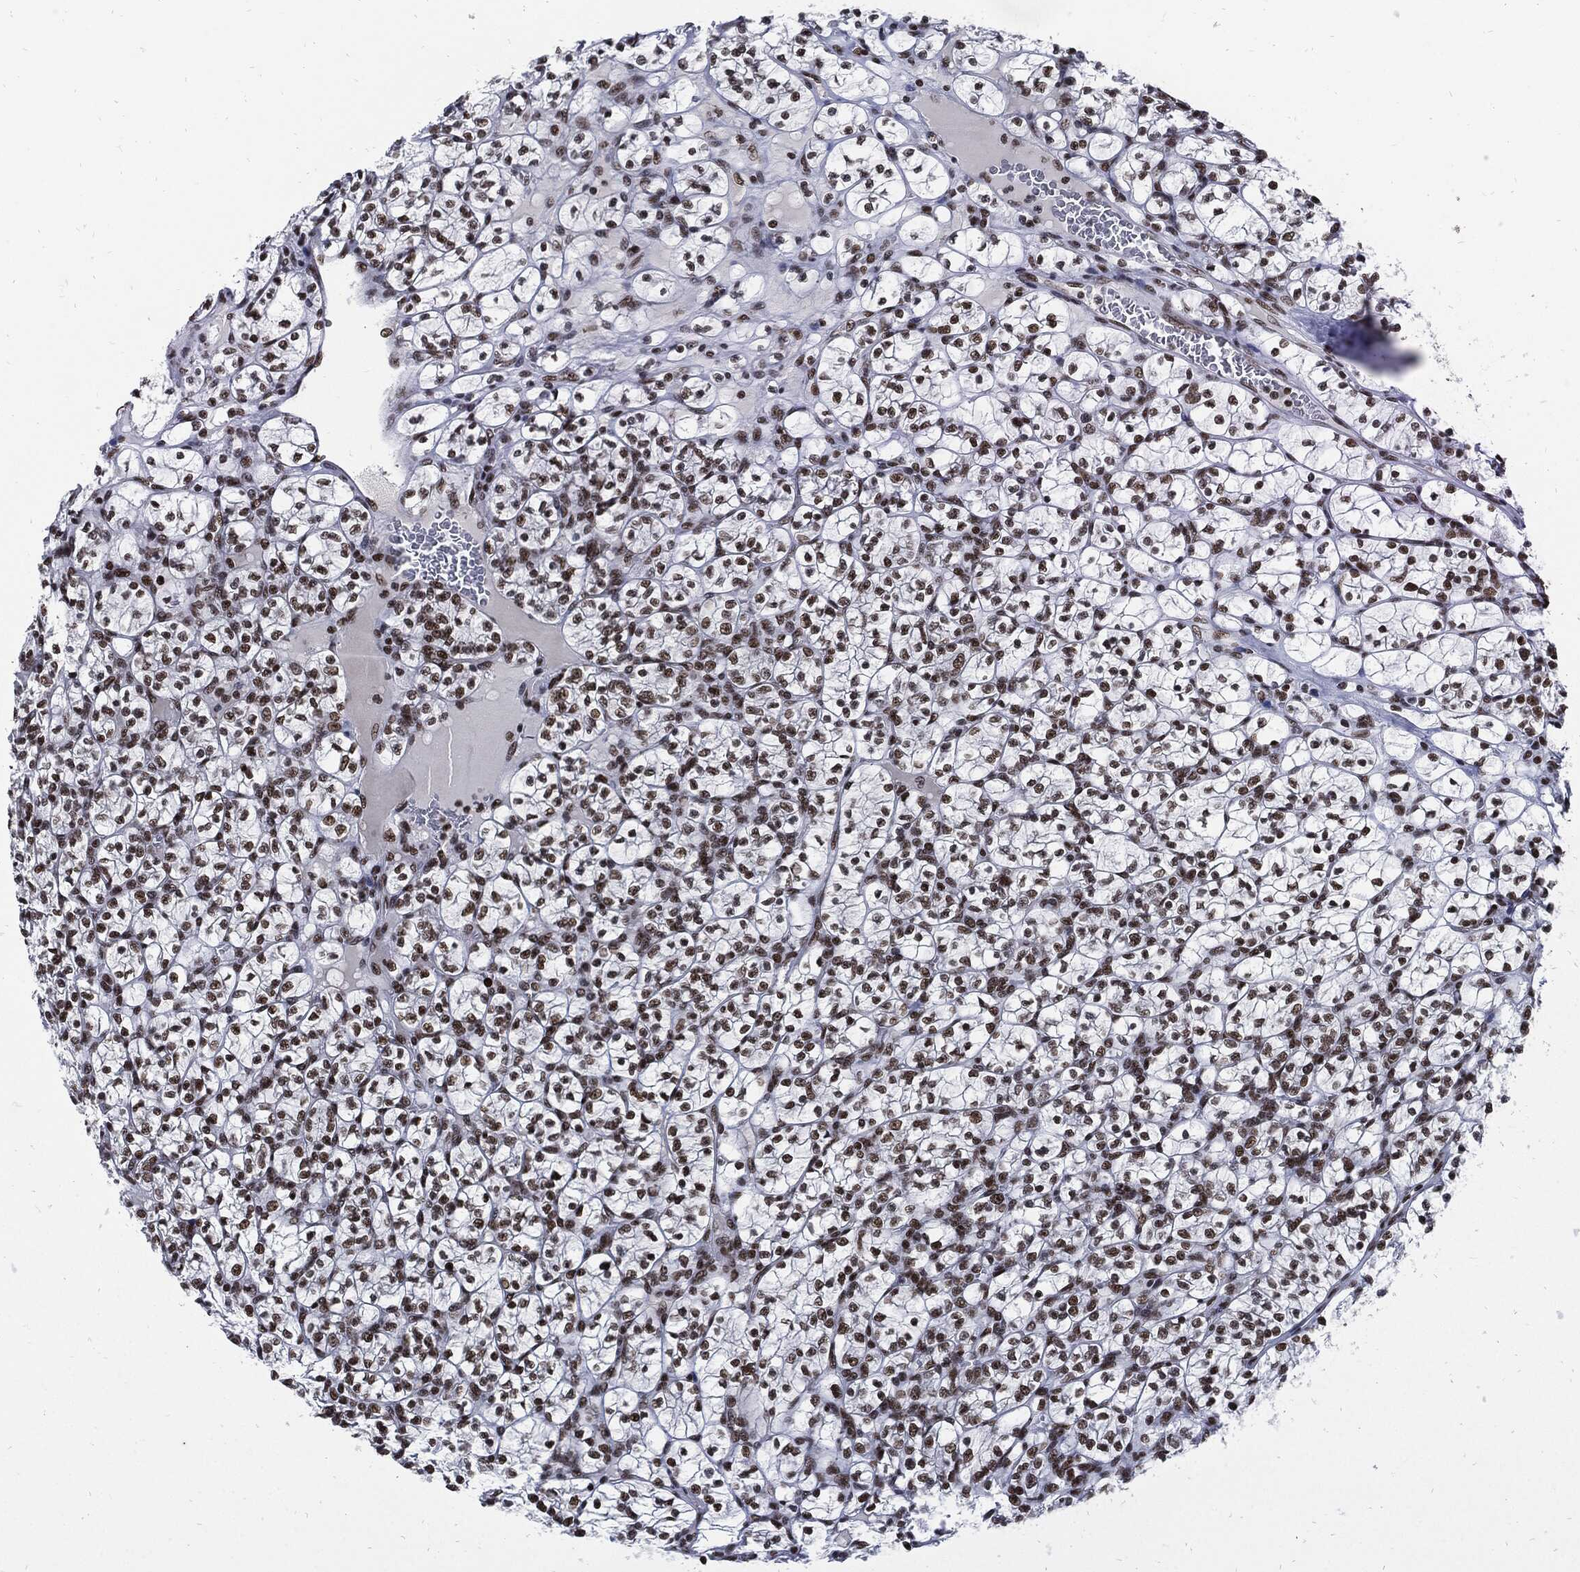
{"staining": {"intensity": "moderate", "quantity": "25%-75%", "location": "nuclear"}, "tissue": "renal cancer", "cell_type": "Tumor cells", "image_type": "cancer", "snomed": [{"axis": "morphology", "description": "Adenocarcinoma, NOS"}, {"axis": "topography", "description": "Kidney"}], "caption": "Immunohistochemical staining of renal adenocarcinoma shows medium levels of moderate nuclear staining in approximately 25%-75% of tumor cells.", "gene": "TERF2", "patient": {"sex": "female", "age": 89}}